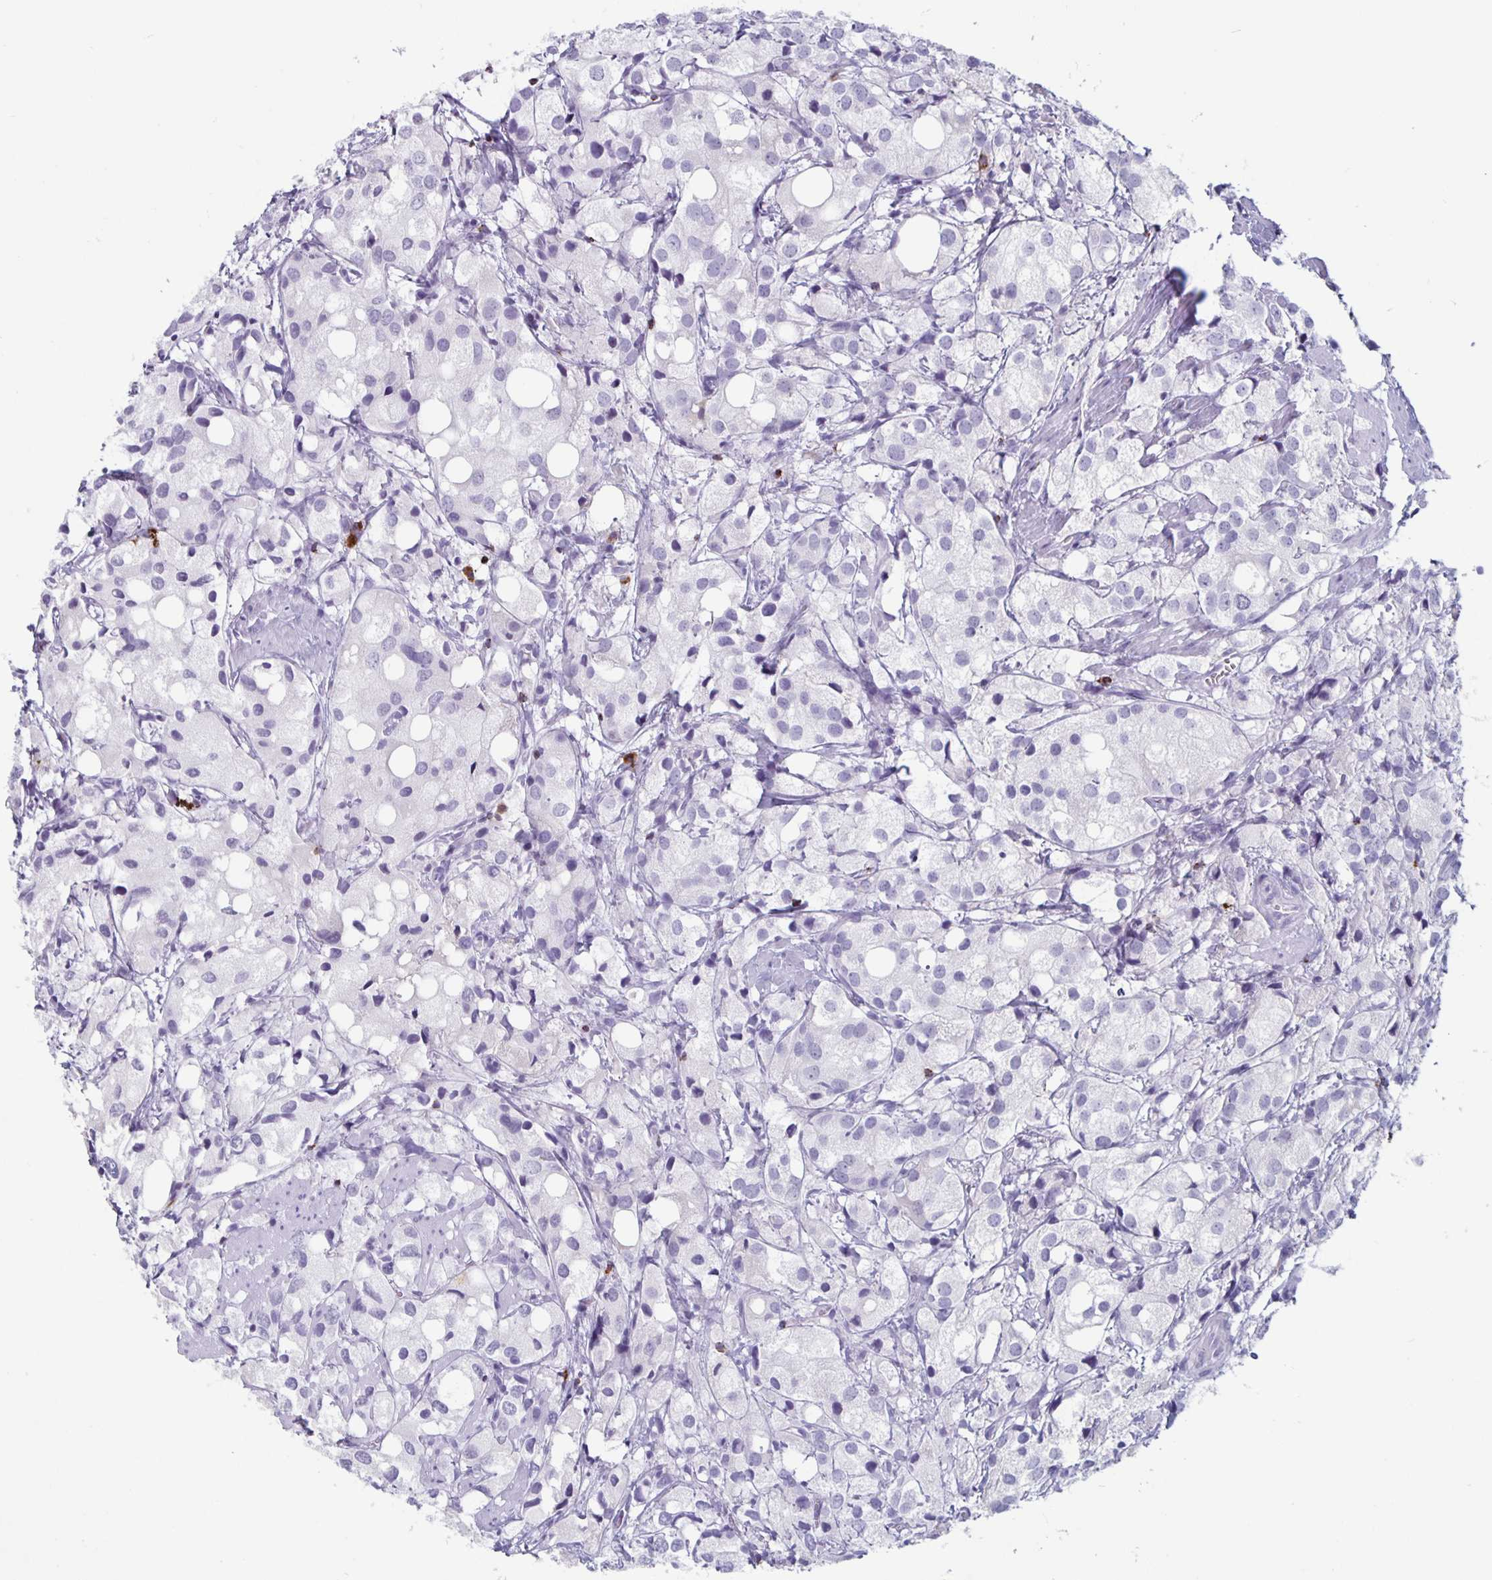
{"staining": {"intensity": "negative", "quantity": "none", "location": "none"}, "tissue": "prostate cancer", "cell_type": "Tumor cells", "image_type": "cancer", "snomed": [{"axis": "morphology", "description": "Adenocarcinoma, High grade"}, {"axis": "topography", "description": "Prostate"}], "caption": "Tumor cells are negative for brown protein staining in prostate cancer (adenocarcinoma (high-grade)).", "gene": "GZMK", "patient": {"sex": "male", "age": 86}}